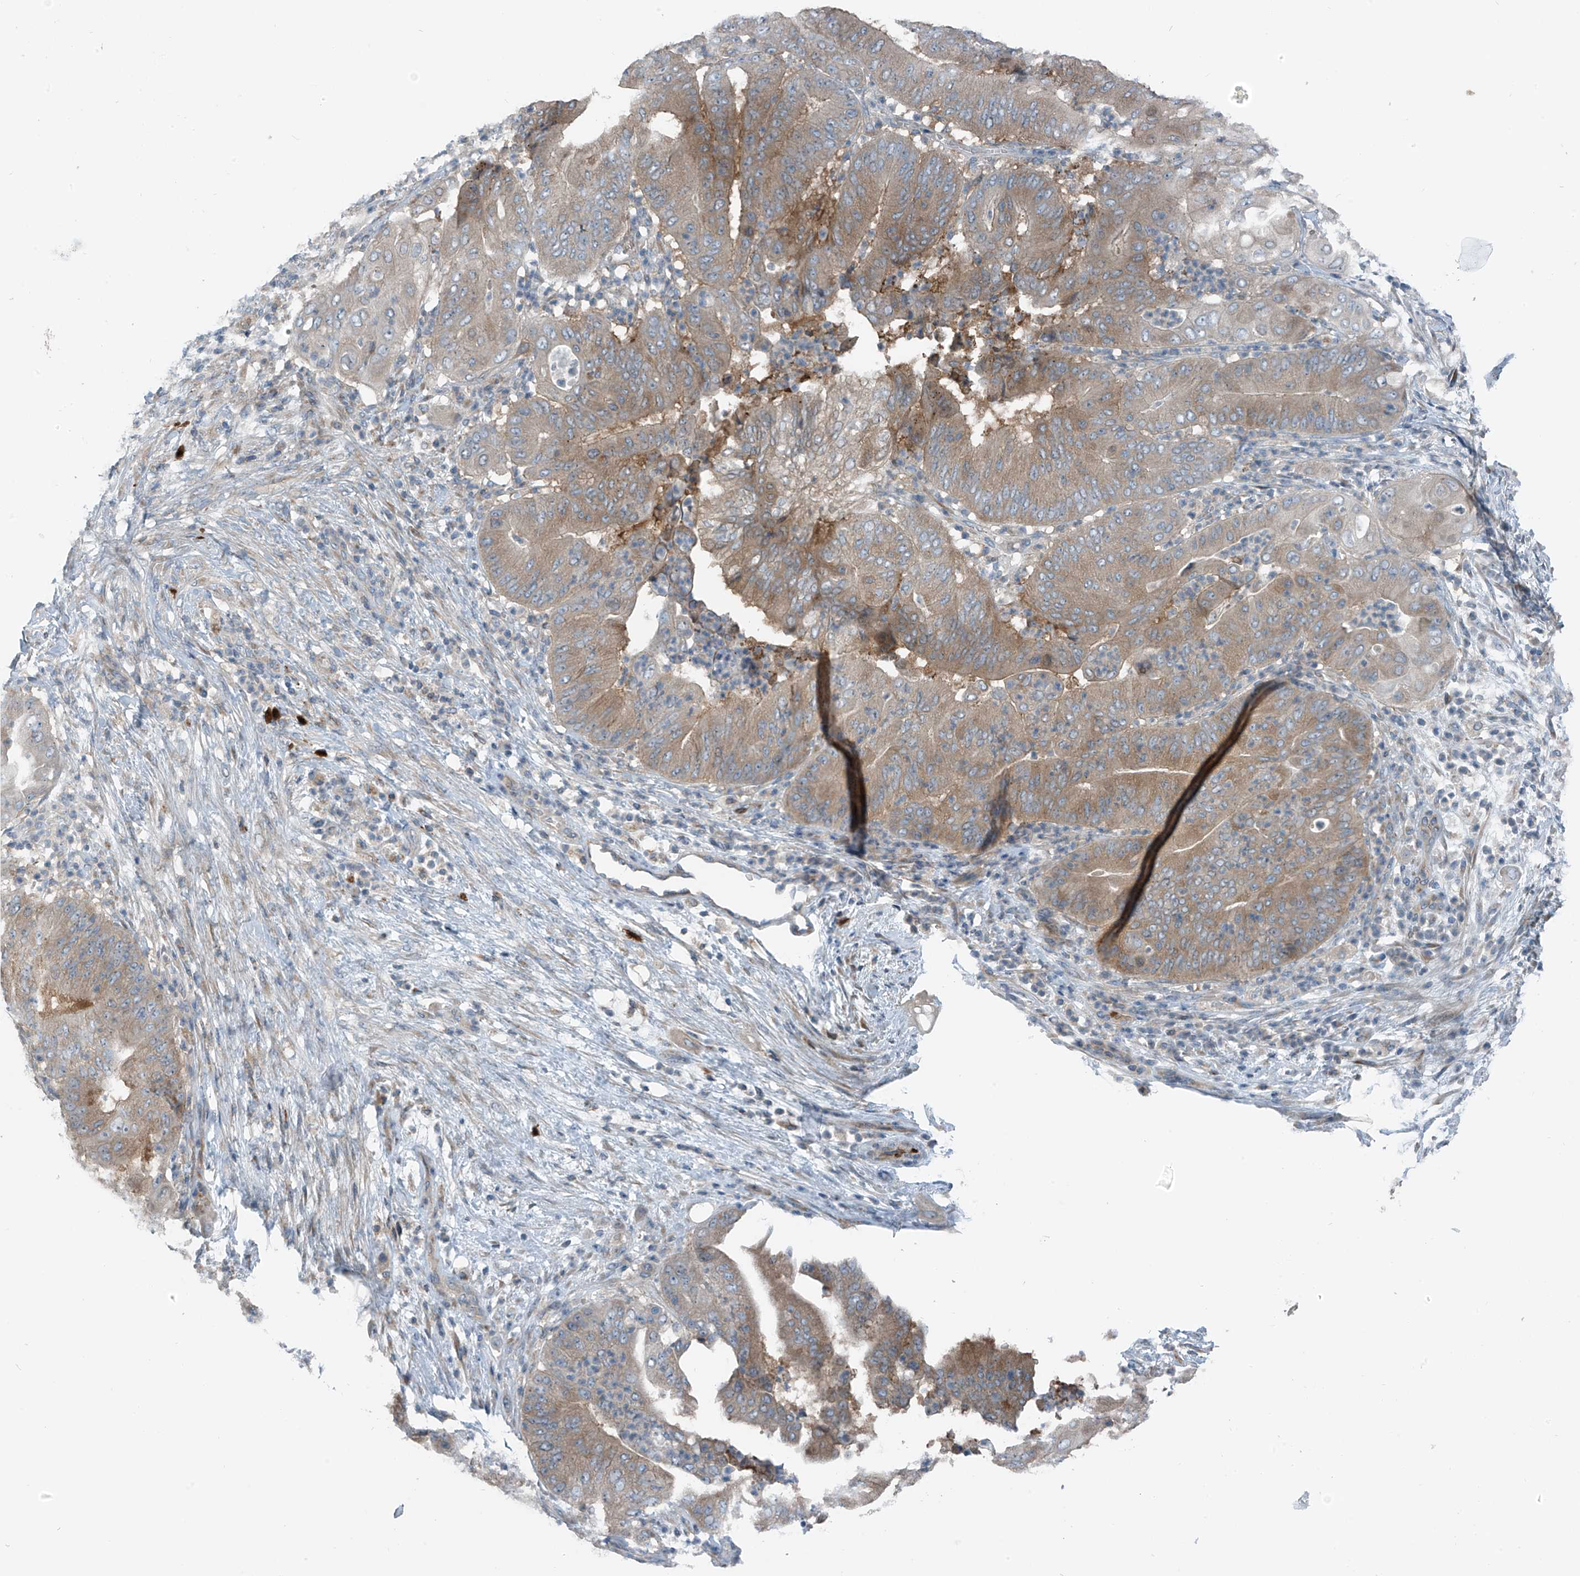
{"staining": {"intensity": "moderate", "quantity": "25%-75%", "location": "cytoplasmic/membranous"}, "tissue": "pancreatic cancer", "cell_type": "Tumor cells", "image_type": "cancer", "snomed": [{"axis": "morphology", "description": "Adenocarcinoma, NOS"}, {"axis": "topography", "description": "Pancreas"}], "caption": "DAB (3,3'-diaminobenzidine) immunohistochemical staining of pancreatic cancer shows moderate cytoplasmic/membranous protein staining in about 25%-75% of tumor cells. (Brightfield microscopy of DAB IHC at high magnification).", "gene": "SLC12A6", "patient": {"sex": "female", "age": 77}}